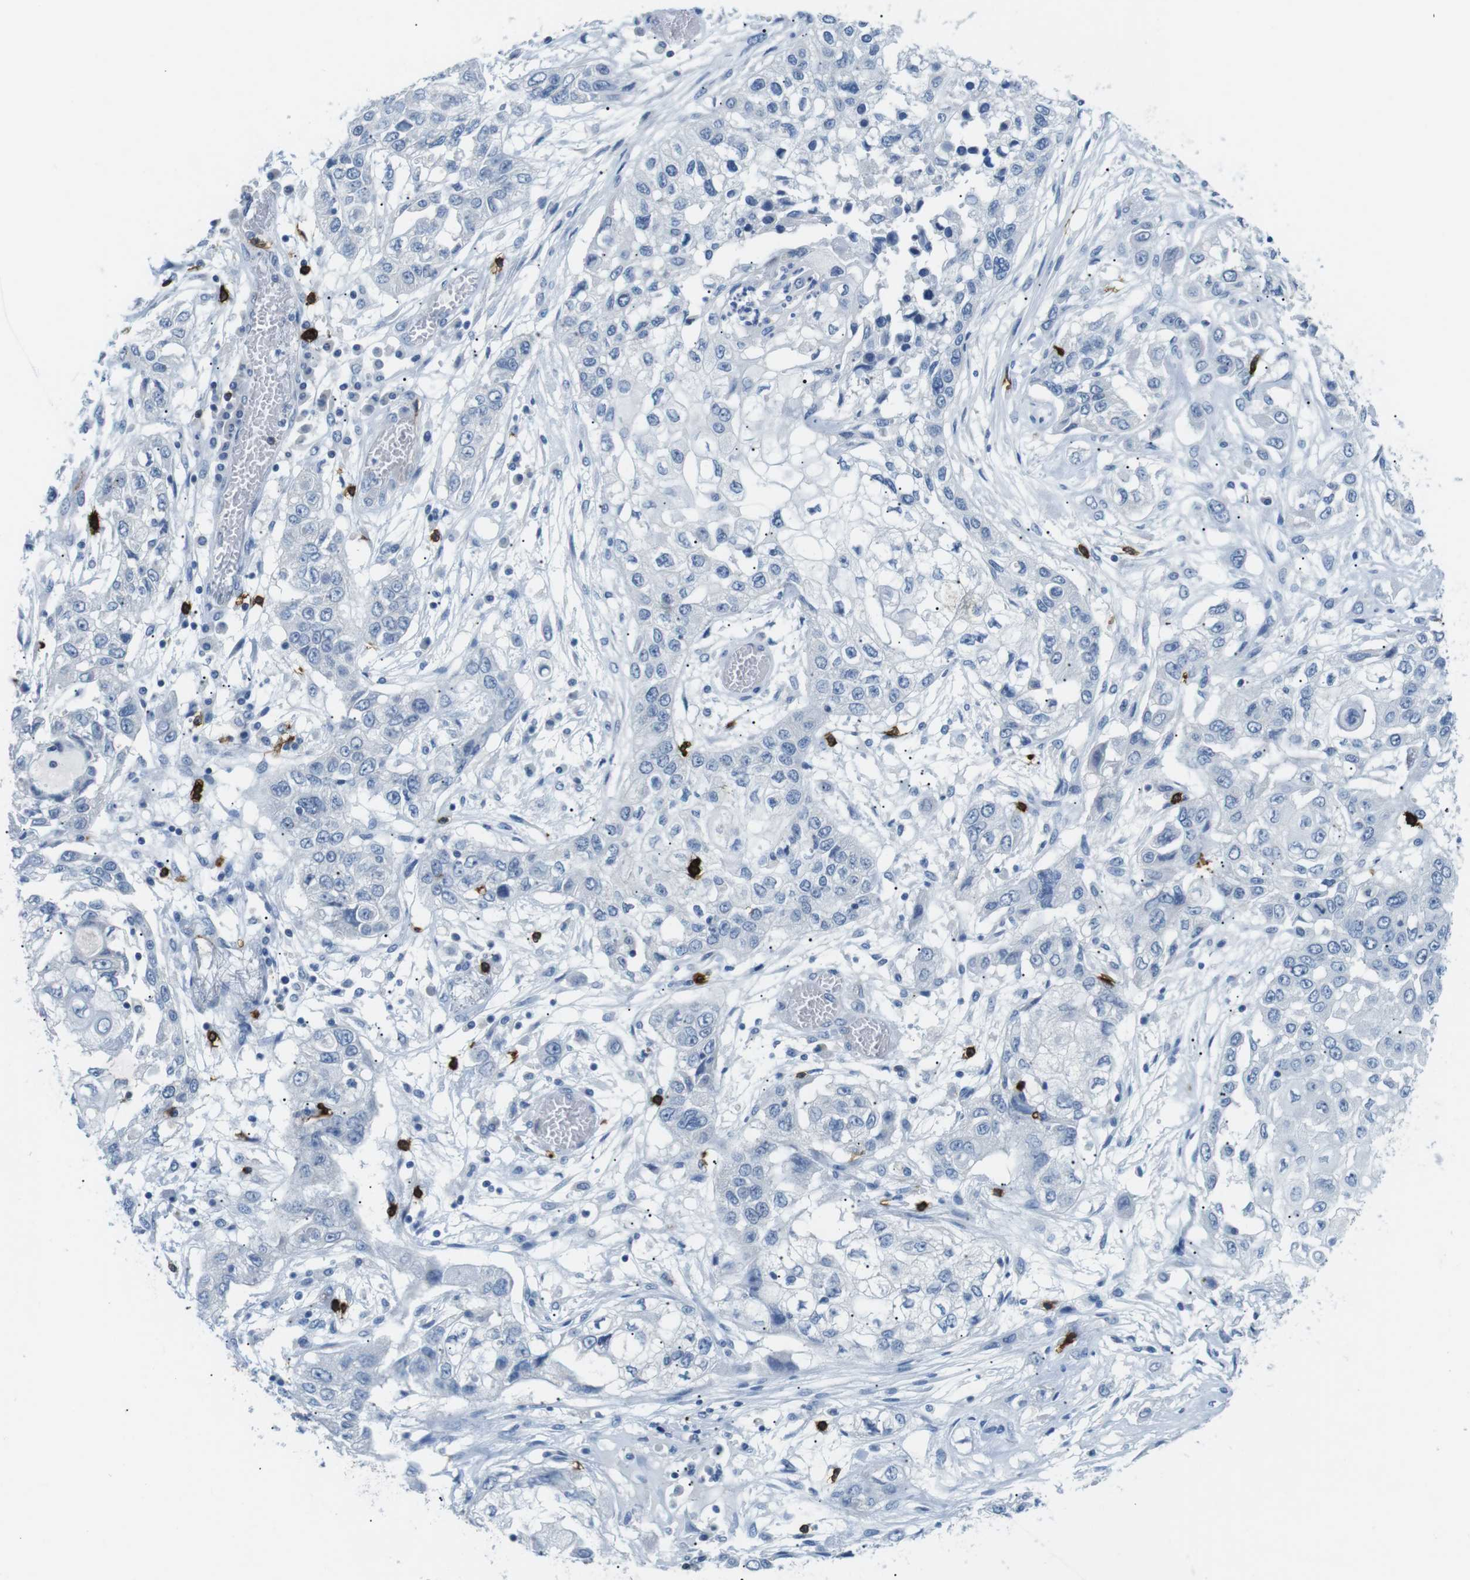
{"staining": {"intensity": "negative", "quantity": "none", "location": "none"}, "tissue": "lung cancer", "cell_type": "Tumor cells", "image_type": "cancer", "snomed": [{"axis": "morphology", "description": "Squamous cell carcinoma, NOS"}, {"axis": "topography", "description": "Lung"}], "caption": "Immunohistochemical staining of lung cancer demonstrates no significant staining in tumor cells. The staining was performed using DAB to visualize the protein expression in brown, while the nuclei were stained in blue with hematoxylin (Magnification: 20x).", "gene": "TNFRSF4", "patient": {"sex": "male", "age": 71}}